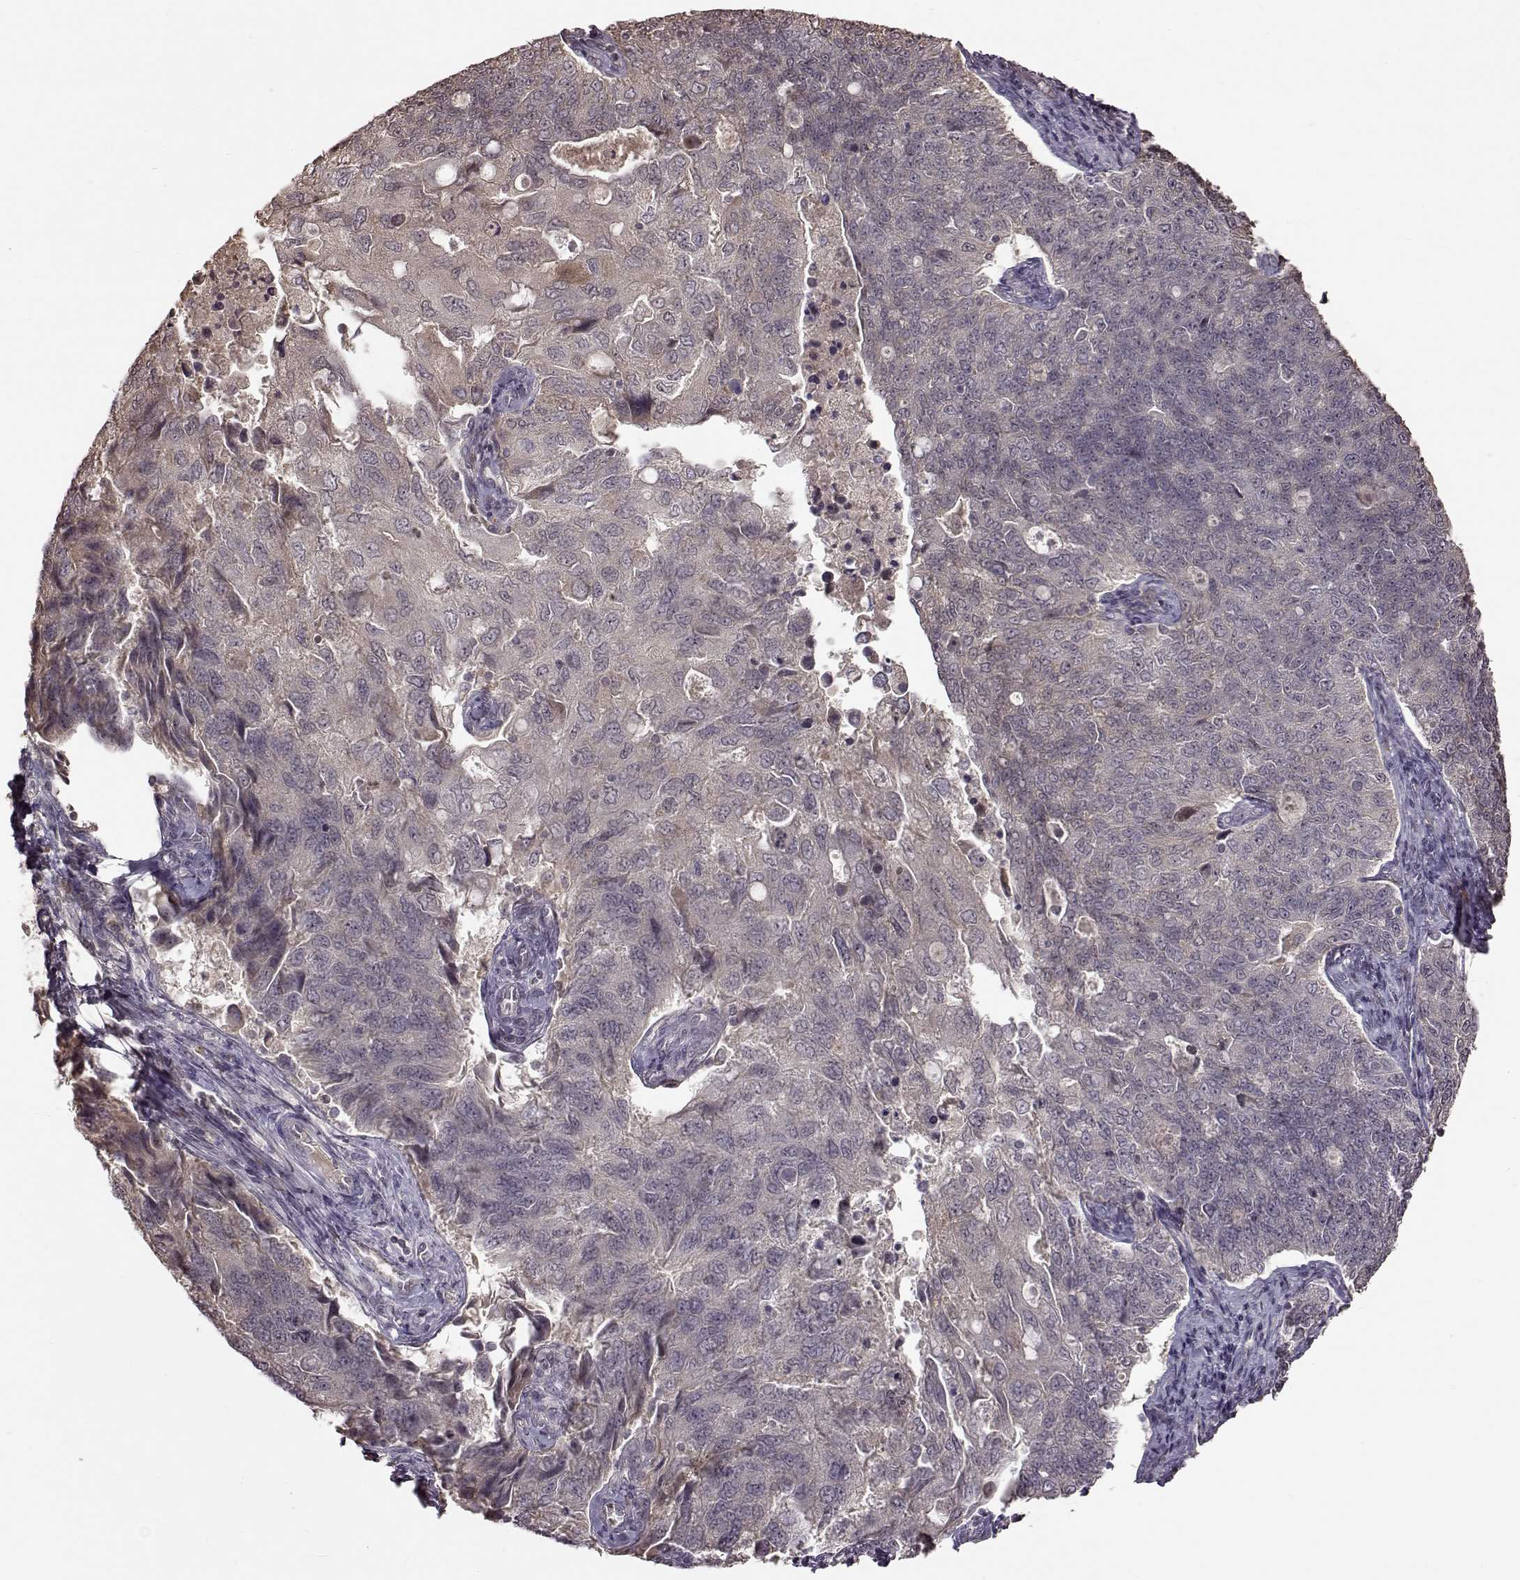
{"staining": {"intensity": "negative", "quantity": "none", "location": "none"}, "tissue": "endometrial cancer", "cell_type": "Tumor cells", "image_type": "cancer", "snomed": [{"axis": "morphology", "description": "Adenocarcinoma, NOS"}, {"axis": "topography", "description": "Endometrium"}], "caption": "Tumor cells are negative for protein expression in human endometrial cancer (adenocarcinoma).", "gene": "CRB1", "patient": {"sex": "female", "age": 43}}